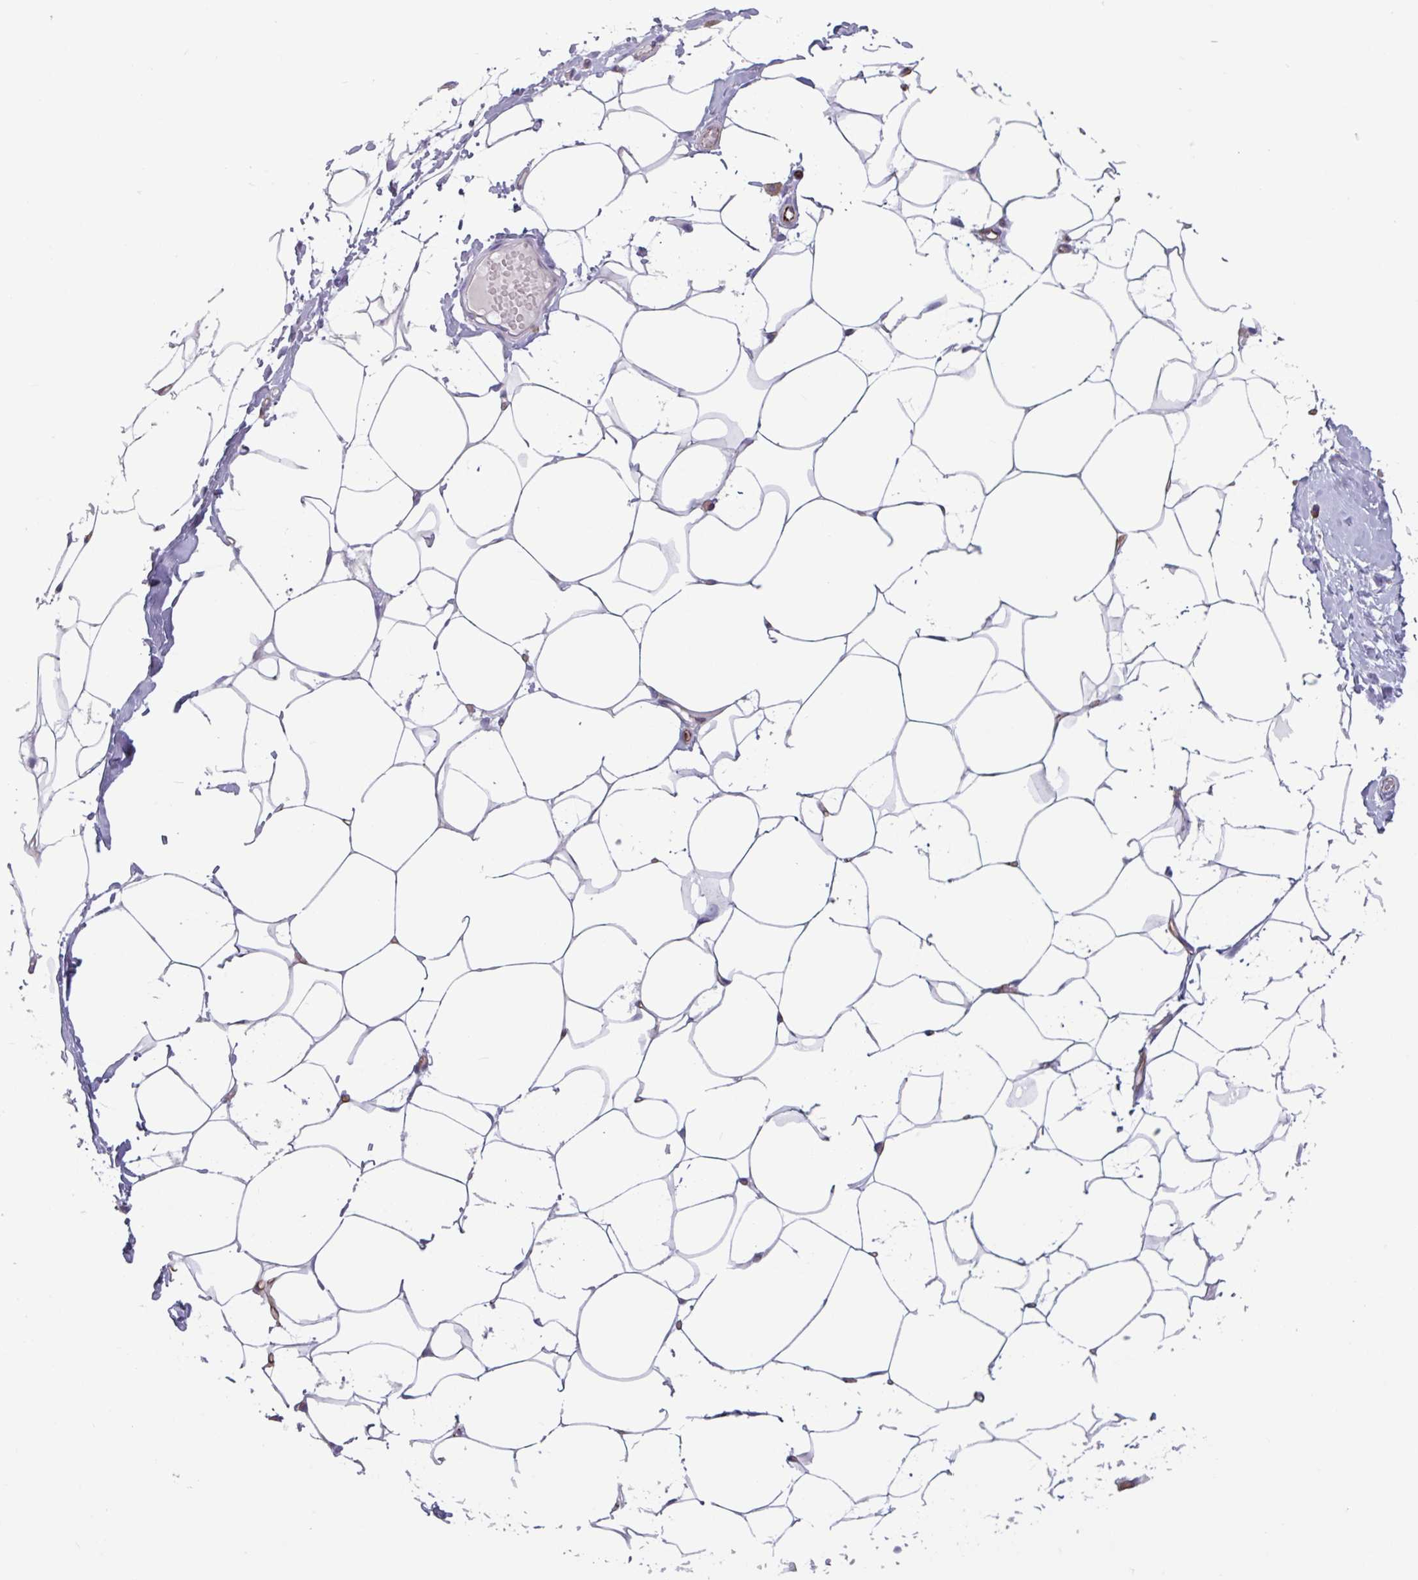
{"staining": {"intensity": "negative", "quantity": "none", "location": "none"}, "tissue": "breast", "cell_type": "Adipocytes", "image_type": "normal", "snomed": [{"axis": "morphology", "description": "Normal tissue, NOS"}, {"axis": "topography", "description": "Breast"}], "caption": "Immunohistochemistry image of unremarkable breast stained for a protein (brown), which demonstrates no expression in adipocytes. (DAB (3,3'-diaminobenzidine) immunohistochemistry with hematoxylin counter stain).", "gene": "BTD", "patient": {"sex": "female", "age": 27}}